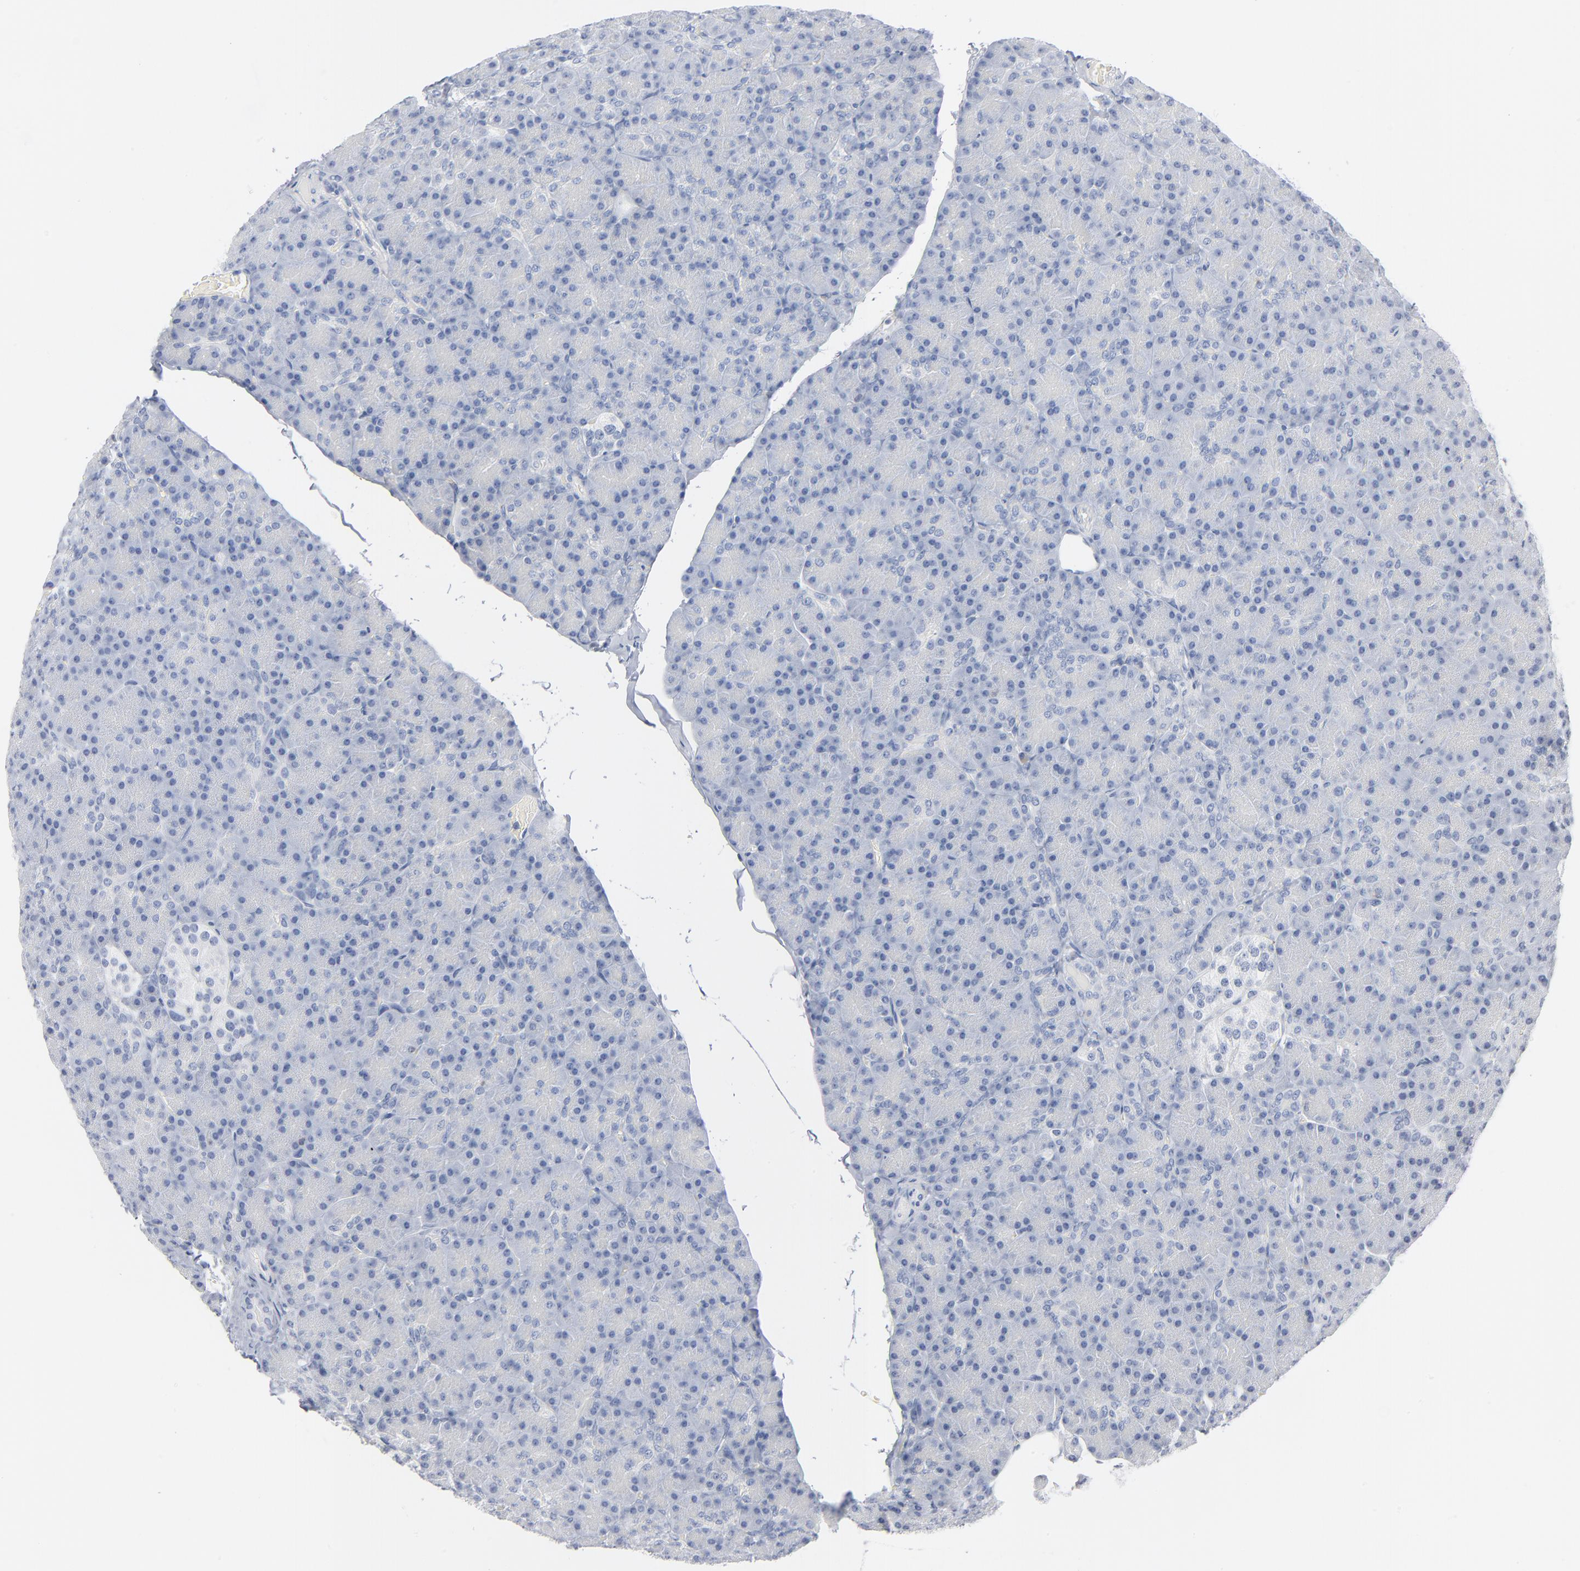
{"staining": {"intensity": "negative", "quantity": "none", "location": "none"}, "tissue": "pancreas", "cell_type": "Exocrine glandular cells", "image_type": "normal", "snomed": [{"axis": "morphology", "description": "Normal tissue, NOS"}, {"axis": "topography", "description": "Pancreas"}], "caption": "Immunohistochemistry photomicrograph of benign pancreas: pancreas stained with DAB (3,3'-diaminobenzidine) demonstrates no significant protein expression in exocrine glandular cells. Brightfield microscopy of immunohistochemistry stained with DAB (brown) and hematoxylin (blue), captured at high magnification.", "gene": "PTK2B", "patient": {"sex": "female", "age": 43}}